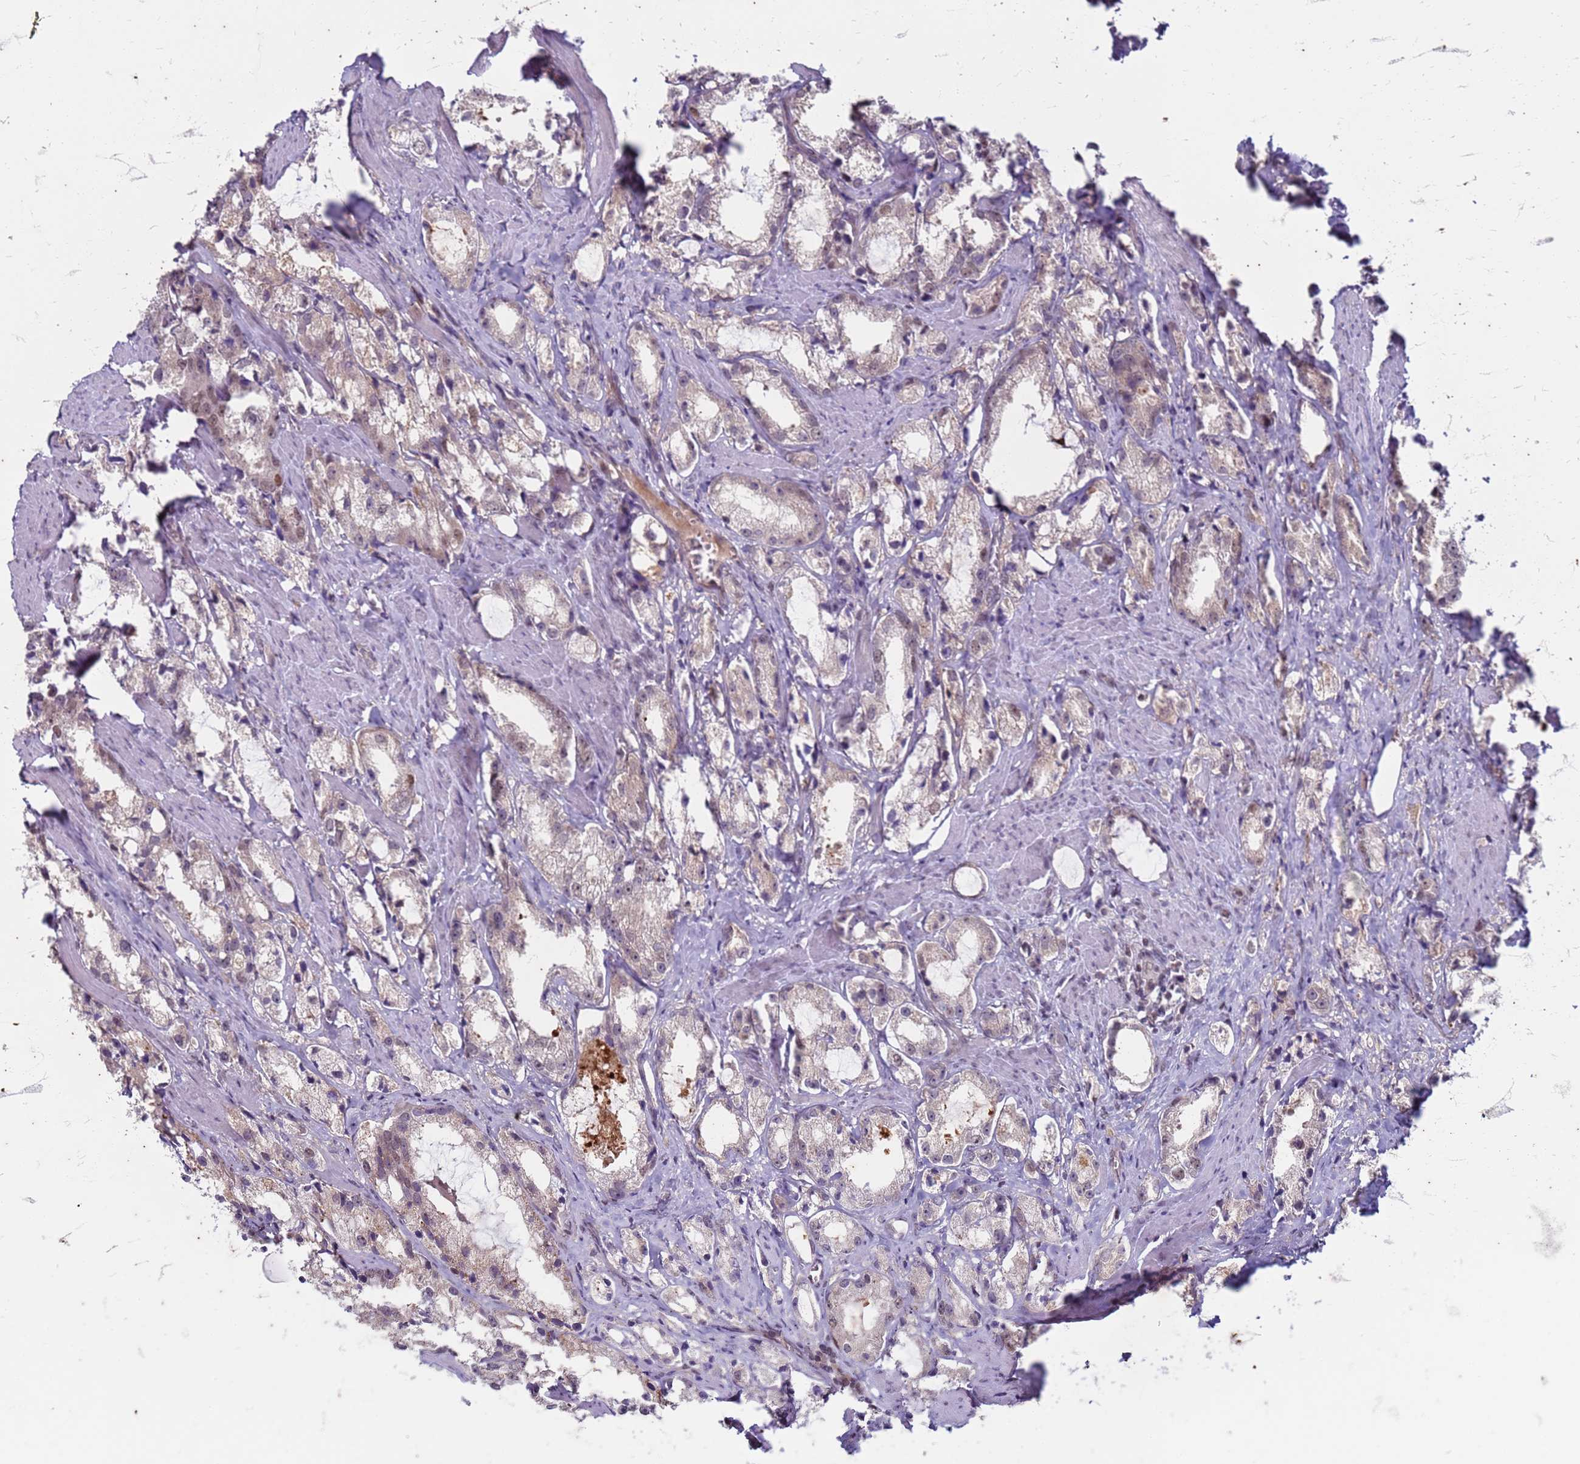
{"staining": {"intensity": "negative", "quantity": "none", "location": "none"}, "tissue": "prostate cancer", "cell_type": "Tumor cells", "image_type": "cancer", "snomed": [{"axis": "morphology", "description": "Adenocarcinoma, High grade"}, {"axis": "topography", "description": "Prostate"}], "caption": "Immunohistochemistry image of neoplastic tissue: adenocarcinoma (high-grade) (prostate) stained with DAB displays no significant protein positivity in tumor cells. (Immunohistochemistry (ihc), brightfield microscopy, high magnification).", "gene": "TRMT6", "patient": {"sex": "male", "age": 66}}